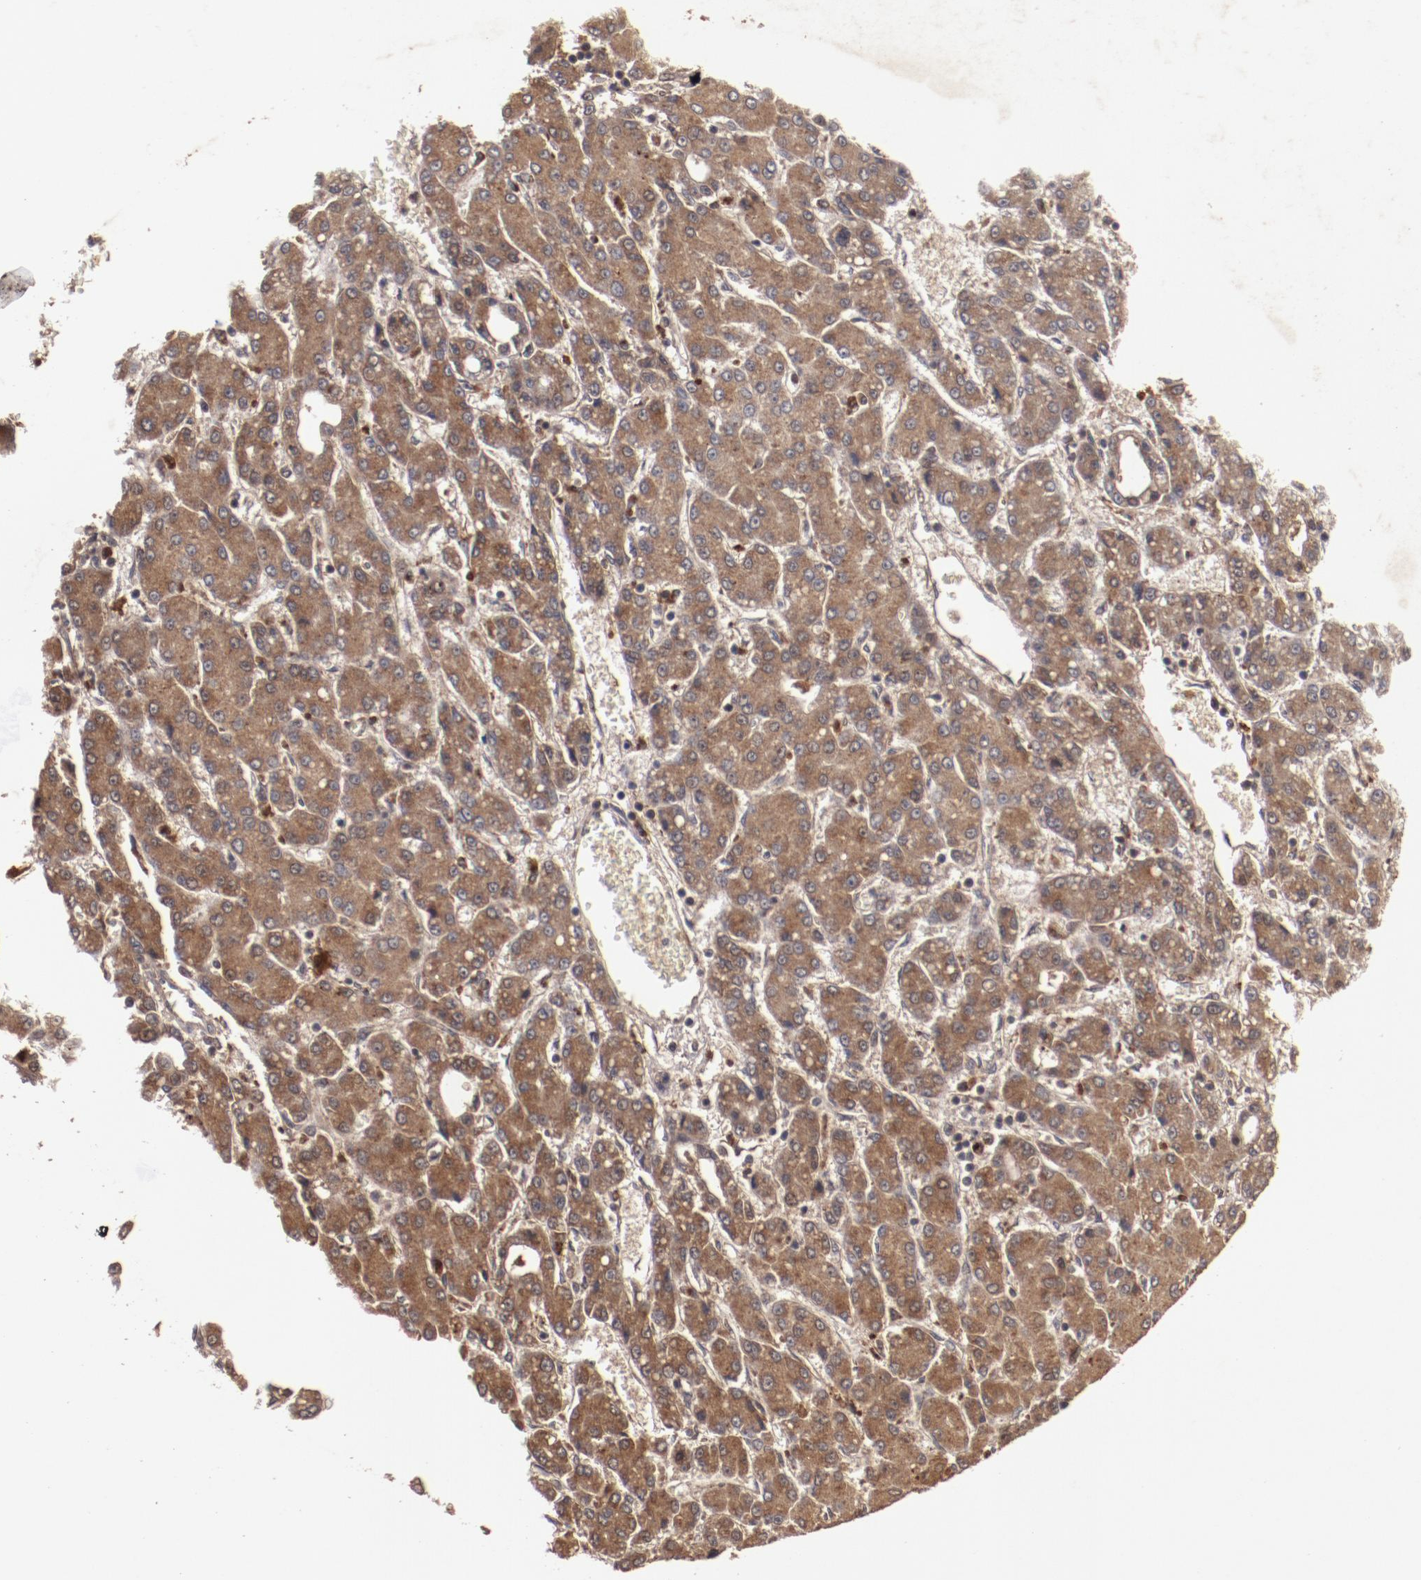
{"staining": {"intensity": "strong", "quantity": ">75%", "location": "cytoplasmic/membranous"}, "tissue": "liver cancer", "cell_type": "Tumor cells", "image_type": "cancer", "snomed": [{"axis": "morphology", "description": "Carcinoma, Hepatocellular, NOS"}, {"axis": "topography", "description": "Liver"}], "caption": "Tumor cells show high levels of strong cytoplasmic/membranous positivity in about >75% of cells in liver hepatocellular carcinoma.", "gene": "TENM1", "patient": {"sex": "male", "age": 69}}